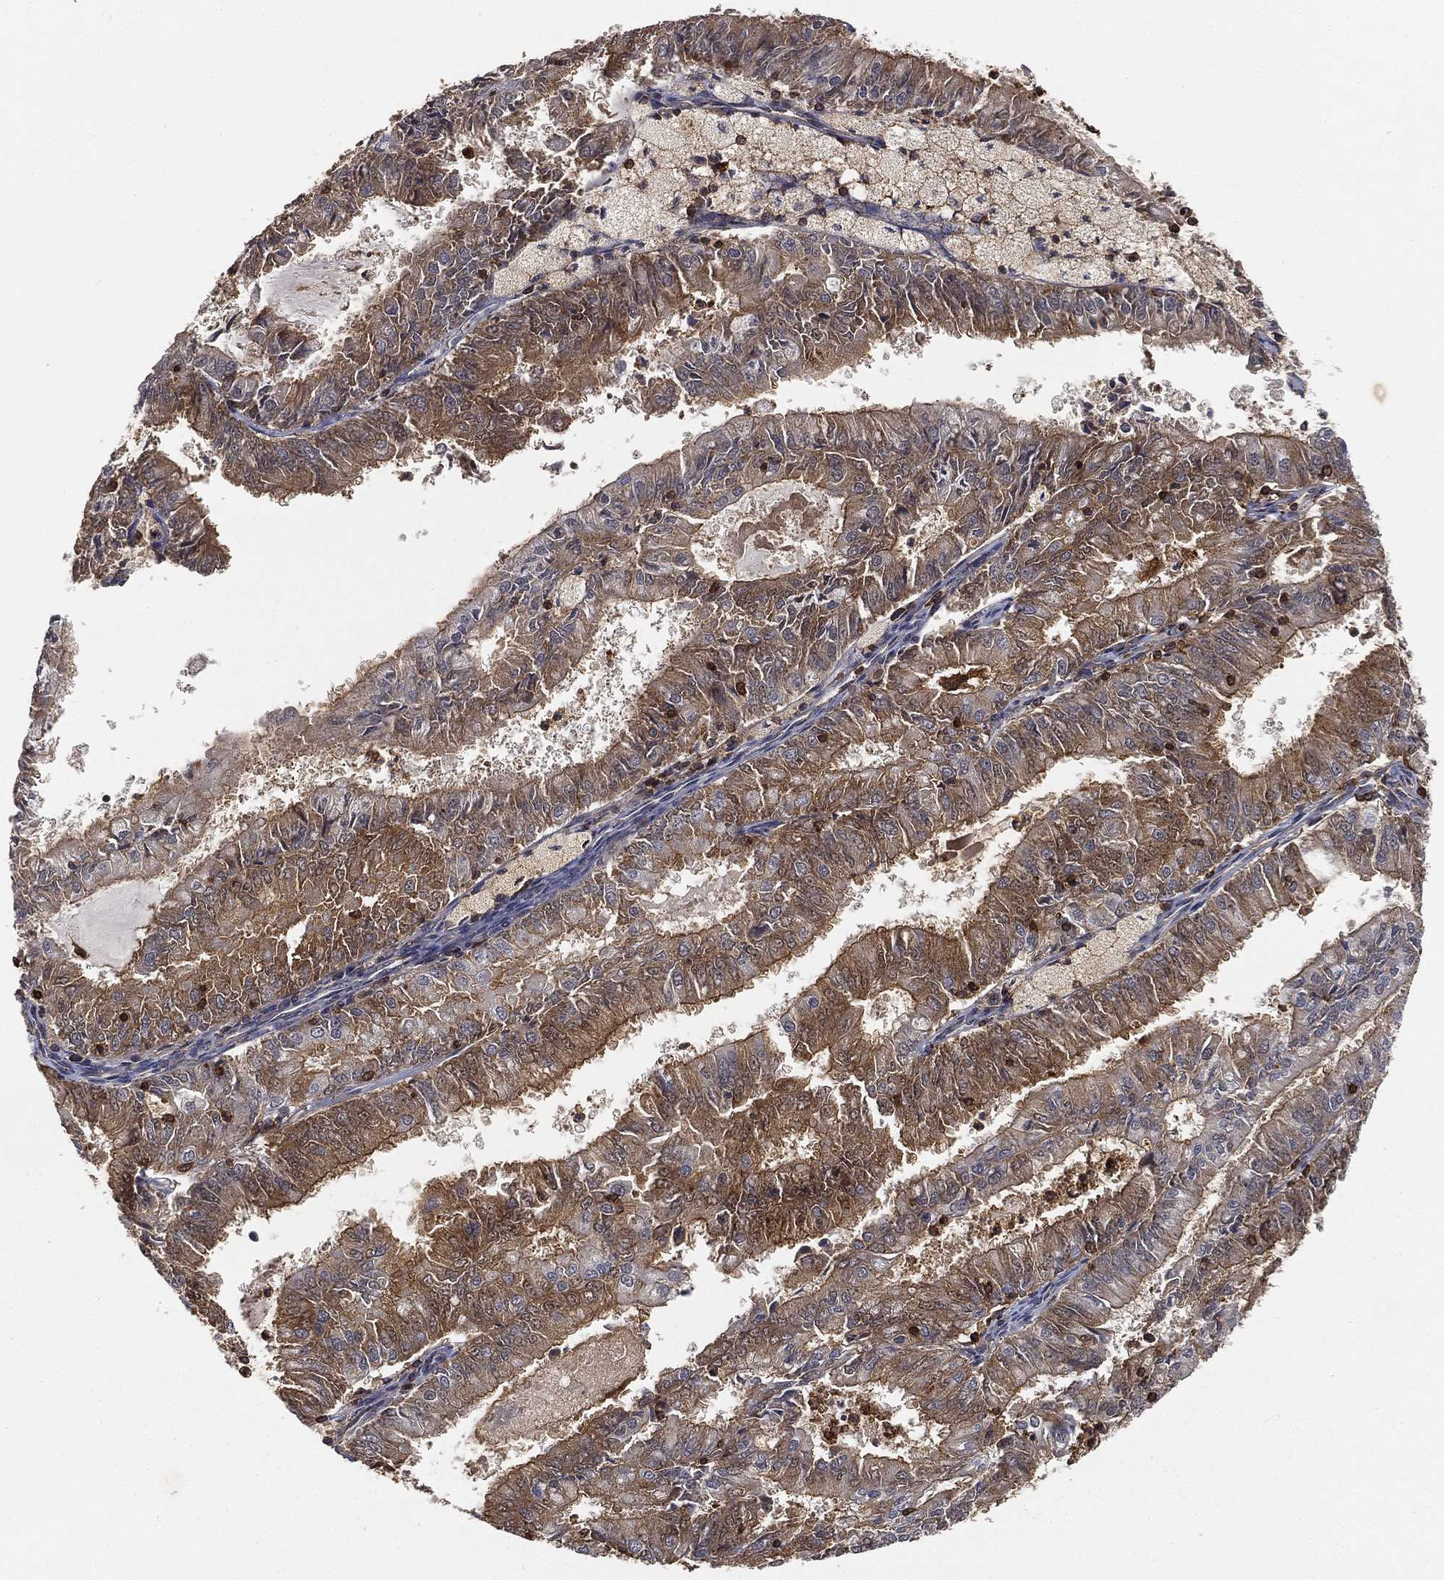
{"staining": {"intensity": "moderate", "quantity": "<25%", "location": "cytoplasmic/membranous"}, "tissue": "endometrial cancer", "cell_type": "Tumor cells", "image_type": "cancer", "snomed": [{"axis": "morphology", "description": "Adenocarcinoma, NOS"}, {"axis": "topography", "description": "Endometrium"}], "caption": "DAB (3,3'-diaminobenzidine) immunohistochemical staining of endometrial cancer (adenocarcinoma) exhibits moderate cytoplasmic/membranous protein expression in about <25% of tumor cells.", "gene": "CRYL1", "patient": {"sex": "female", "age": 57}}